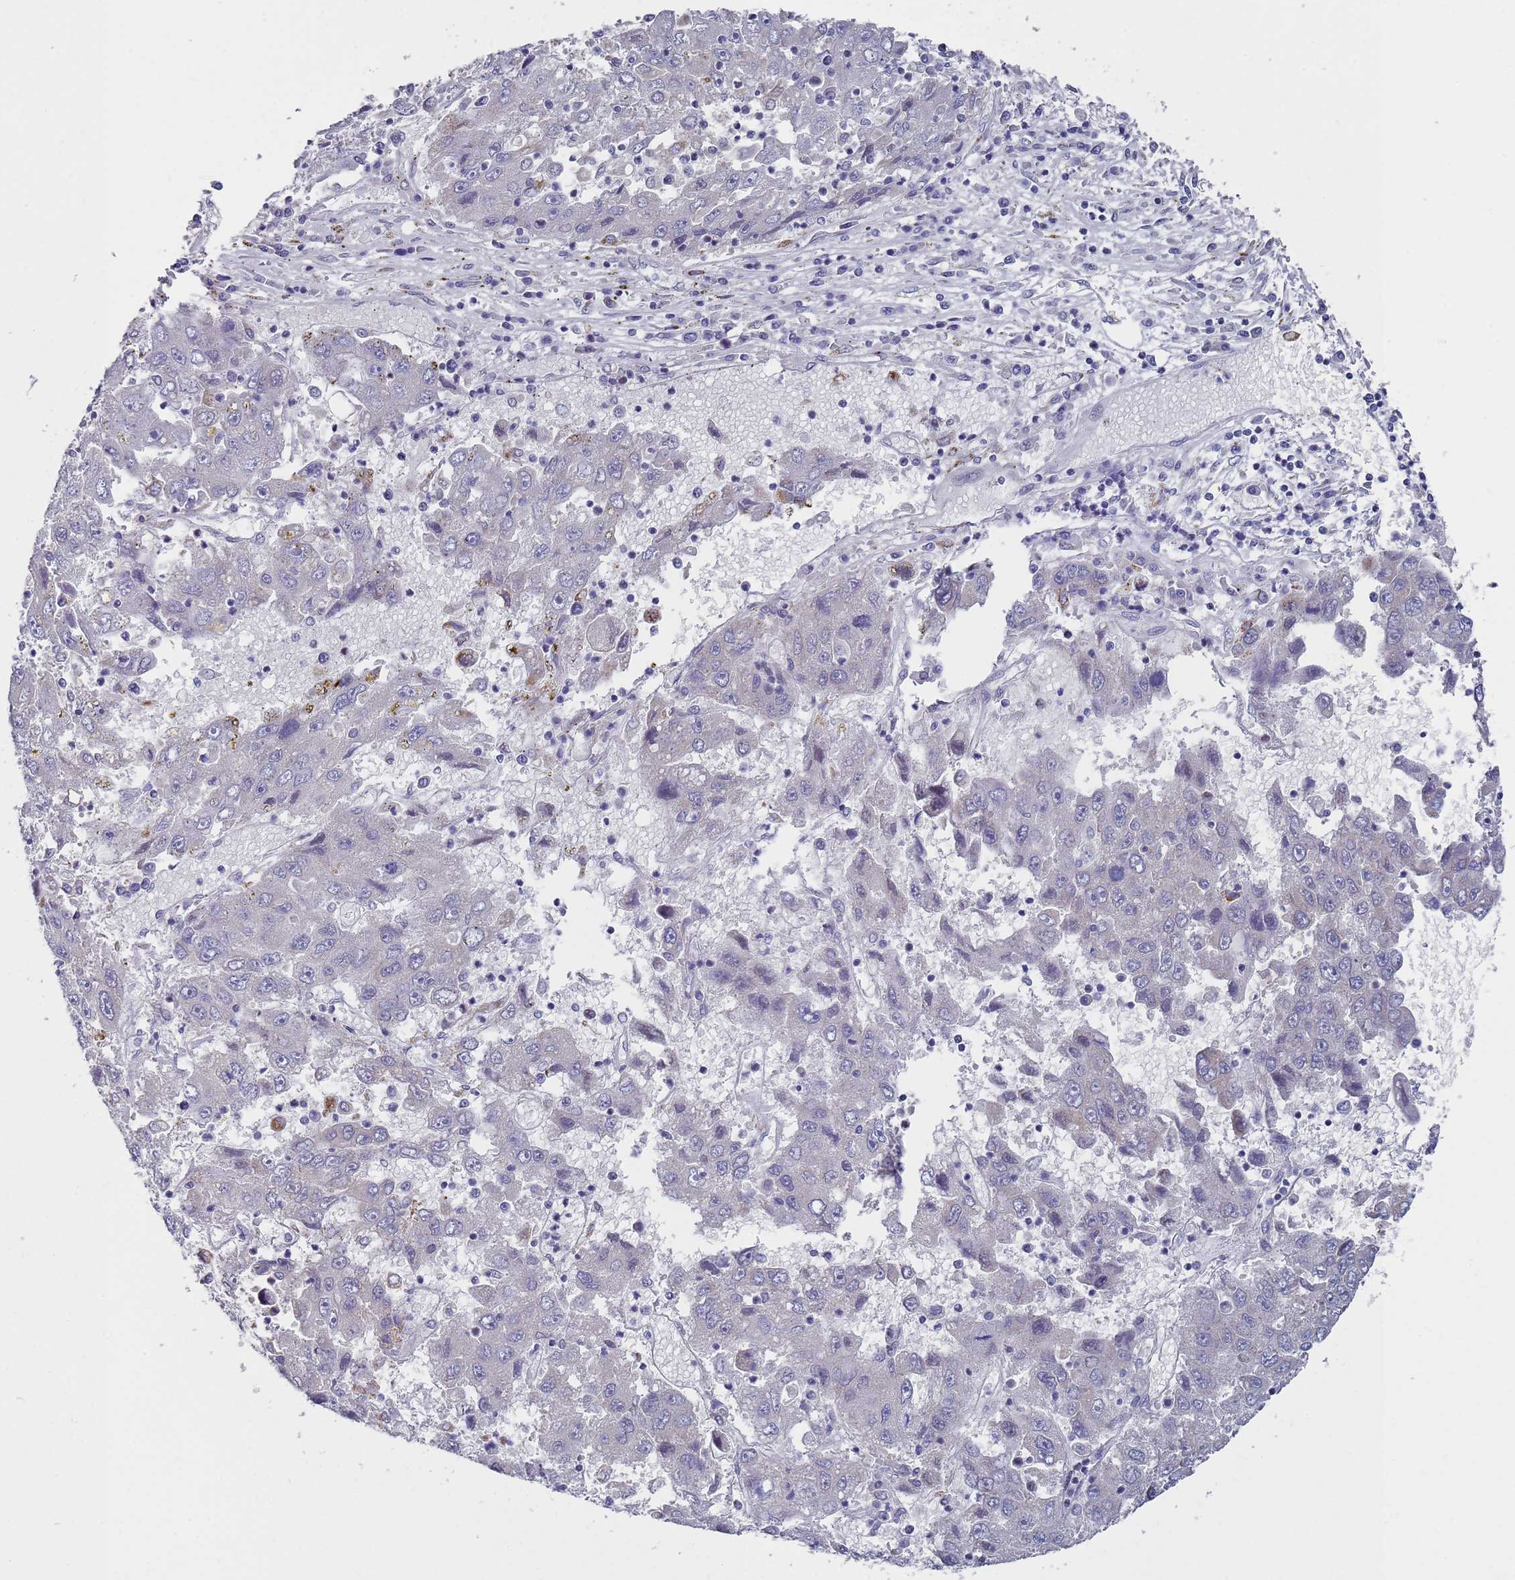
{"staining": {"intensity": "negative", "quantity": "none", "location": "none"}, "tissue": "liver cancer", "cell_type": "Tumor cells", "image_type": "cancer", "snomed": [{"axis": "morphology", "description": "Carcinoma, Hepatocellular, NOS"}, {"axis": "topography", "description": "Liver"}], "caption": "Immunohistochemical staining of liver cancer (hepatocellular carcinoma) exhibits no significant expression in tumor cells.", "gene": "COPS6", "patient": {"sex": "male", "age": 49}}